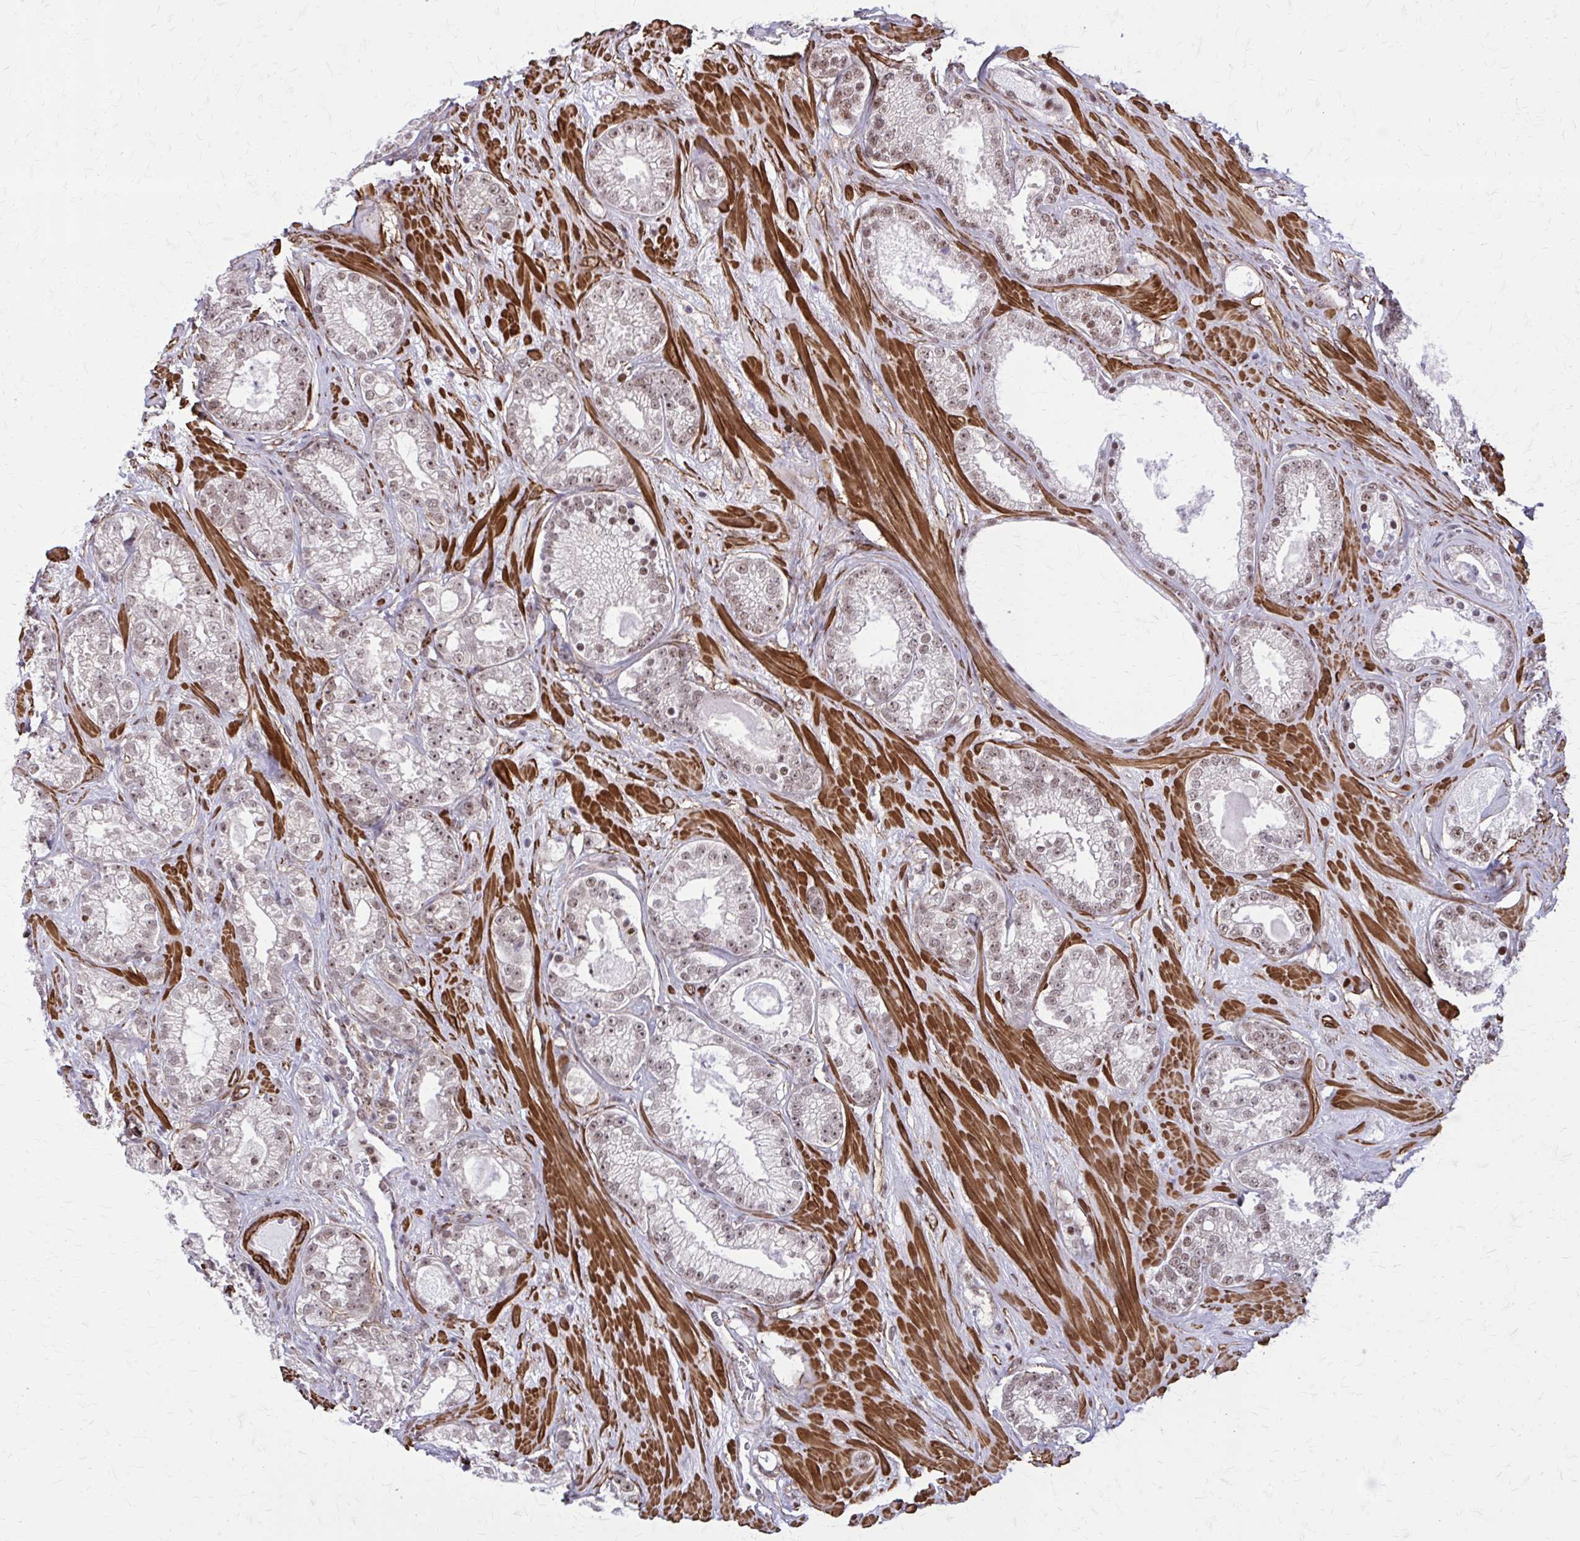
{"staining": {"intensity": "weak", "quantity": ">75%", "location": "nuclear"}, "tissue": "prostate cancer", "cell_type": "Tumor cells", "image_type": "cancer", "snomed": [{"axis": "morphology", "description": "Adenocarcinoma, High grade"}, {"axis": "topography", "description": "Prostate"}], "caption": "Prostate cancer (adenocarcinoma (high-grade)) tissue reveals weak nuclear staining in approximately >75% of tumor cells (DAB (3,3'-diaminobenzidine) IHC, brown staining for protein, blue staining for nuclei).", "gene": "NRBF2", "patient": {"sex": "male", "age": 66}}